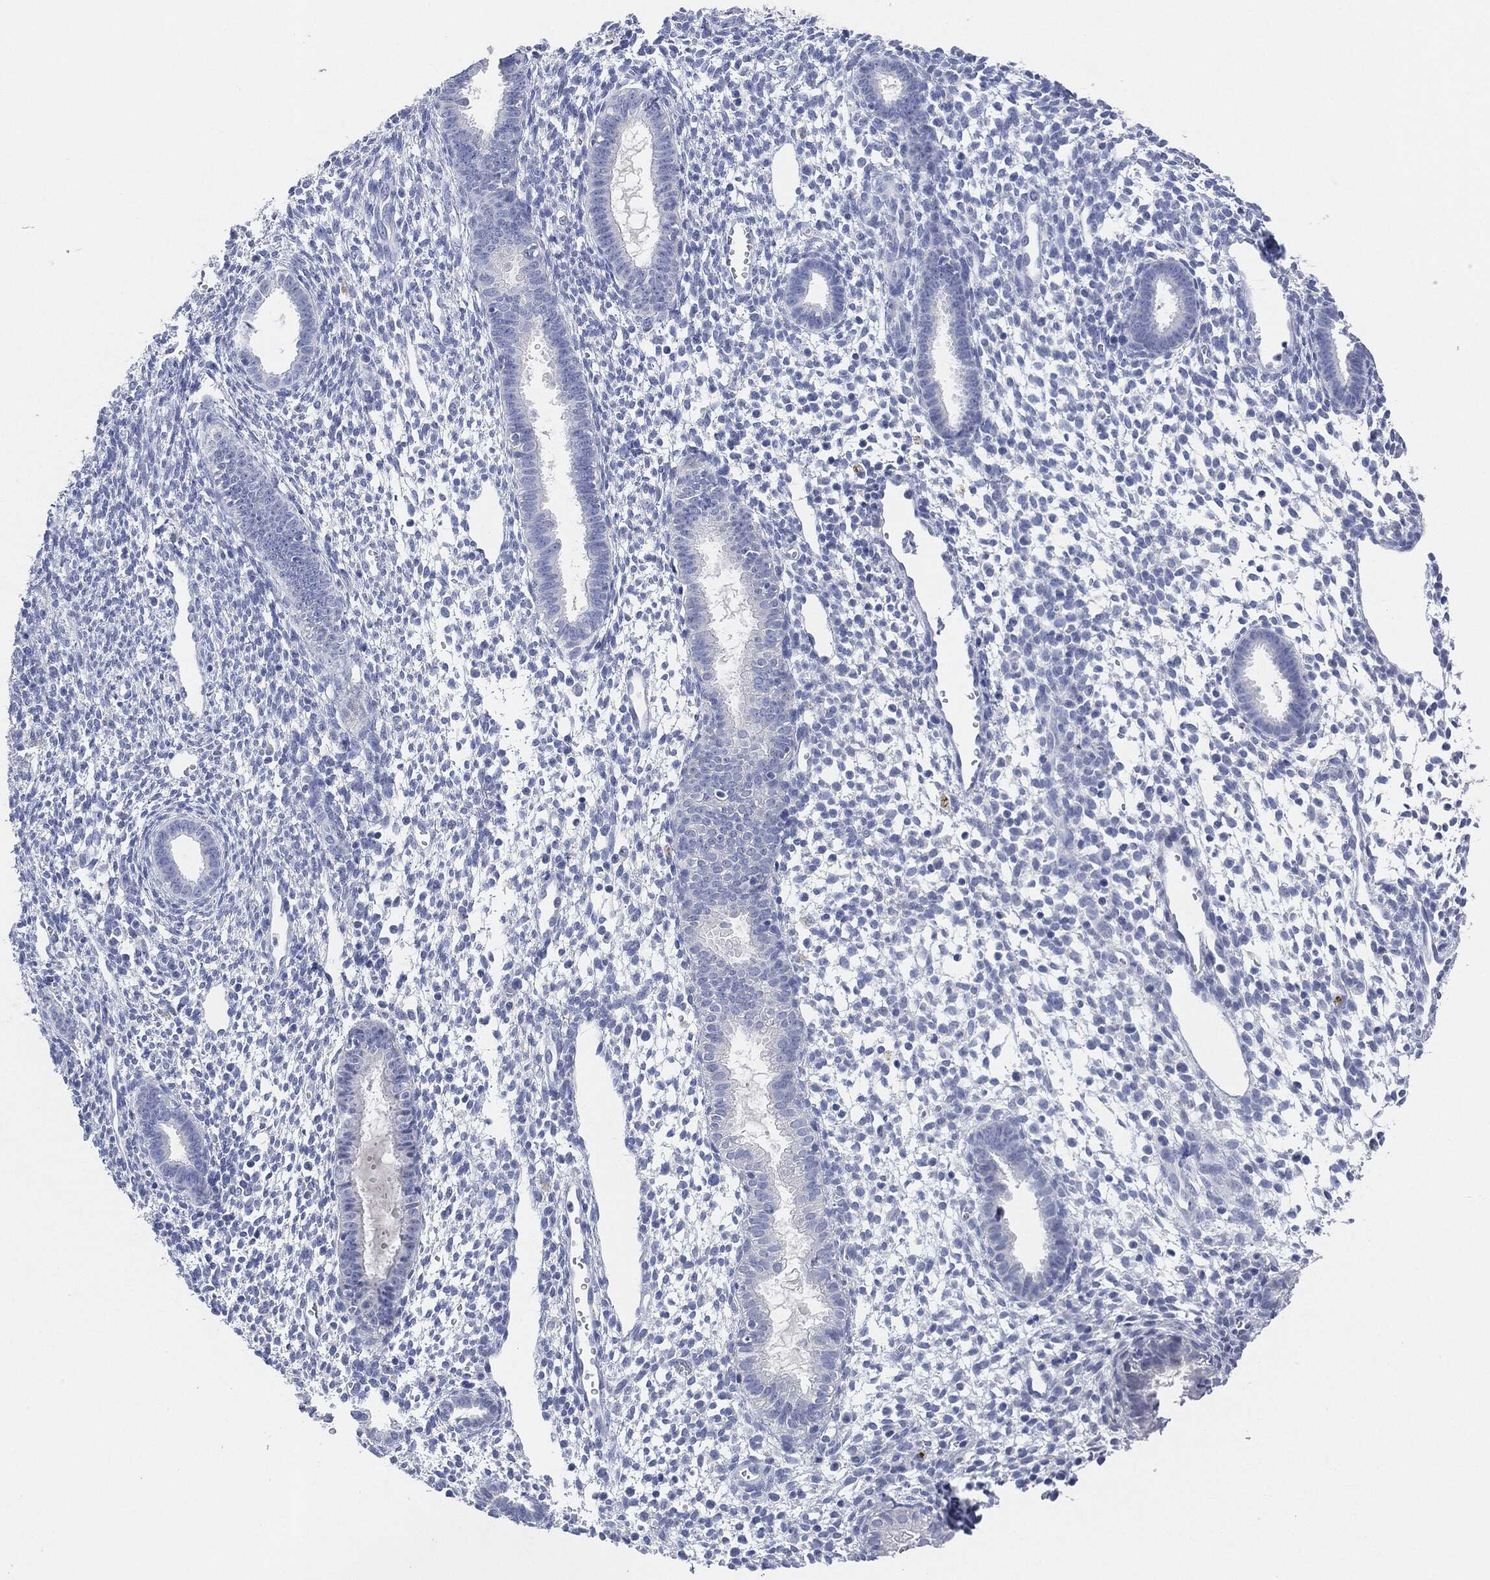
{"staining": {"intensity": "negative", "quantity": "none", "location": "none"}, "tissue": "endometrium", "cell_type": "Cells in endometrial stroma", "image_type": "normal", "snomed": [{"axis": "morphology", "description": "Normal tissue, NOS"}, {"axis": "topography", "description": "Endometrium"}], "caption": "The IHC micrograph has no significant positivity in cells in endometrial stroma of endometrium. Brightfield microscopy of immunohistochemistry stained with DAB (brown) and hematoxylin (blue), captured at high magnification.", "gene": "AFP", "patient": {"sex": "female", "age": 36}}